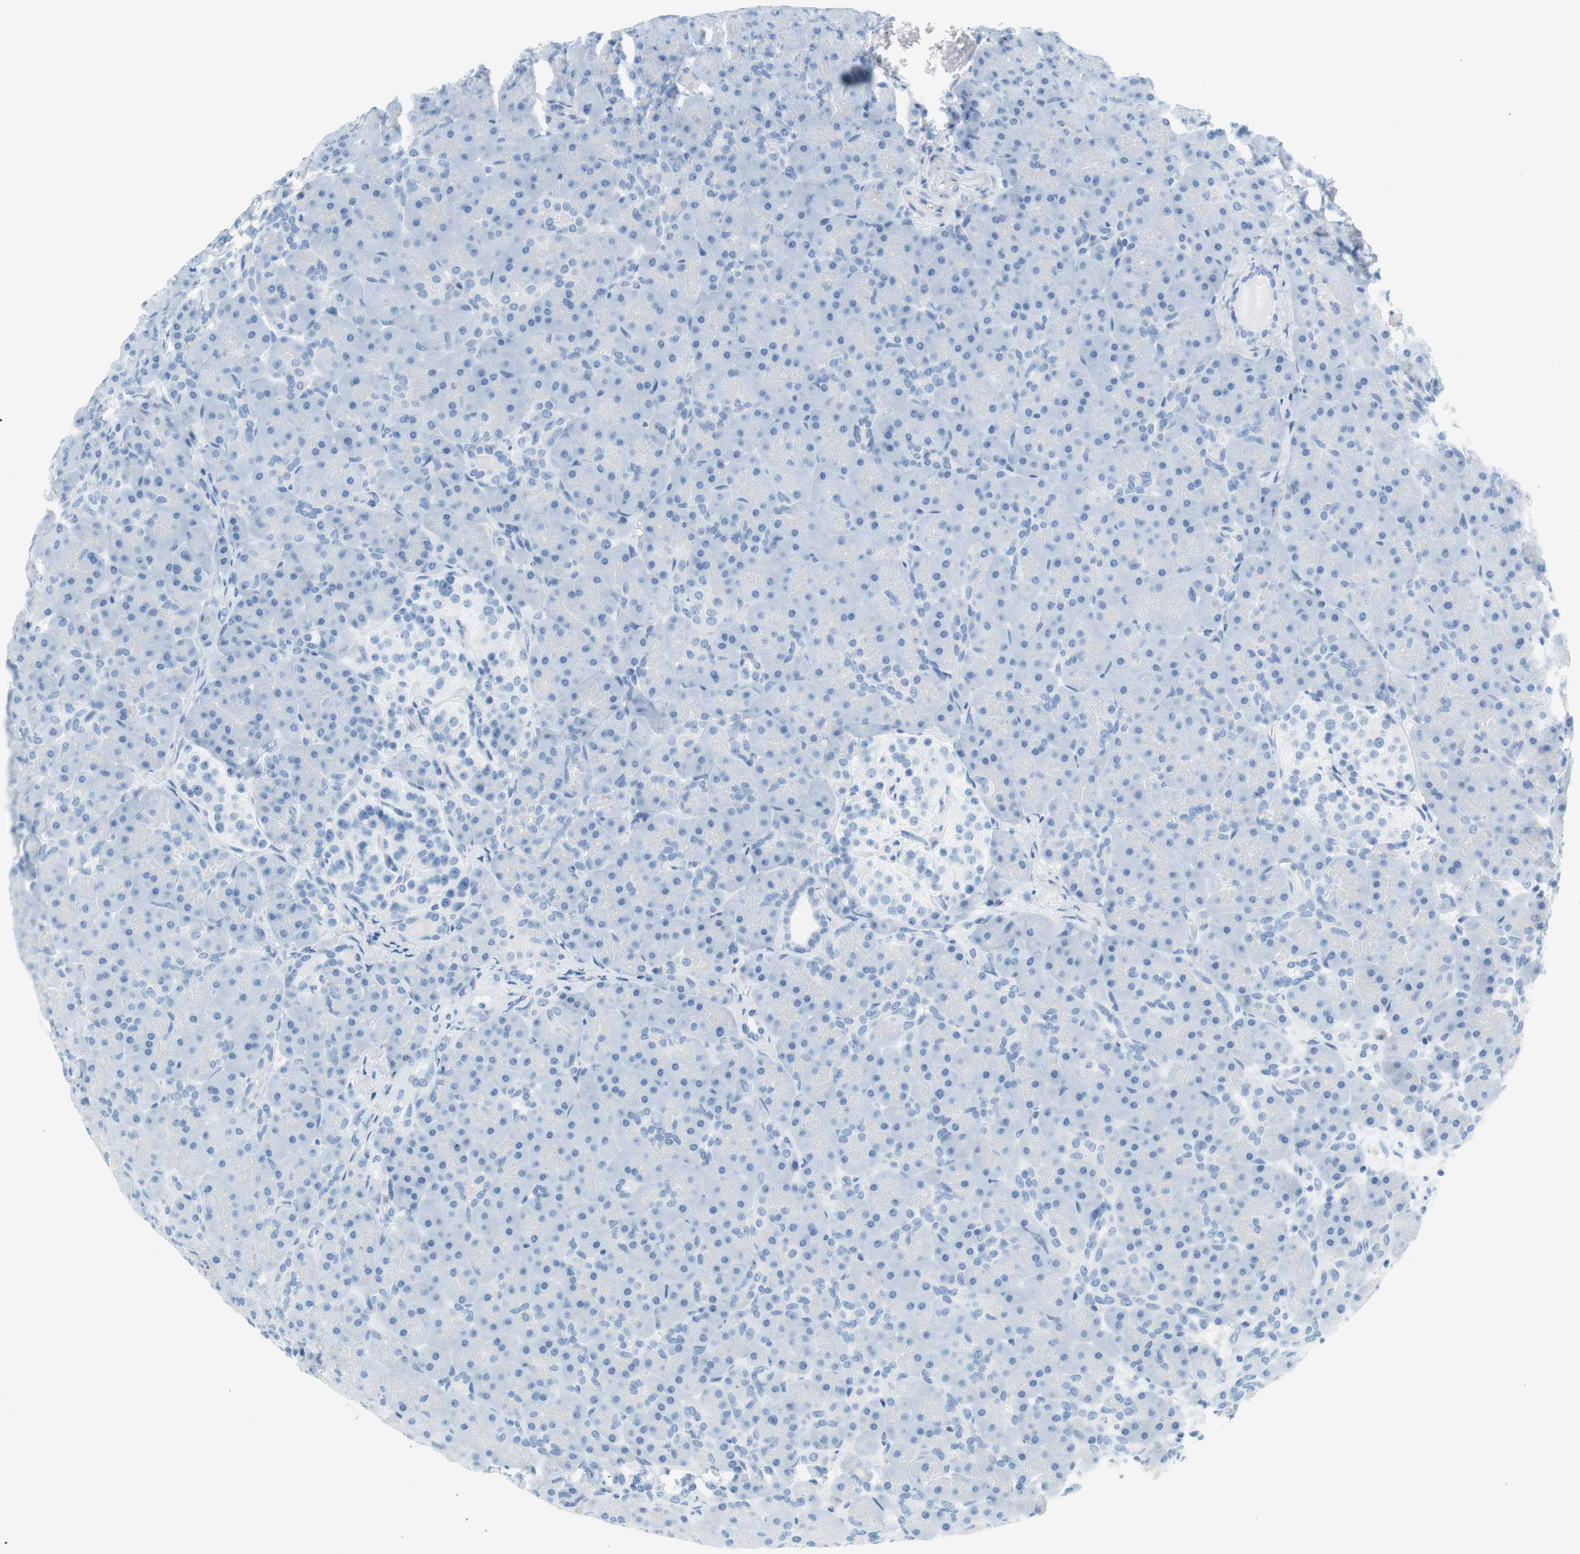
{"staining": {"intensity": "negative", "quantity": "none", "location": "none"}, "tissue": "pancreas", "cell_type": "Exocrine glandular cells", "image_type": "normal", "snomed": [{"axis": "morphology", "description": "Normal tissue, NOS"}, {"axis": "topography", "description": "Pancreas"}], "caption": "An immunohistochemistry (IHC) histopathology image of normal pancreas is shown. There is no staining in exocrine glandular cells of pancreas.", "gene": "MYH1", "patient": {"sex": "male", "age": 66}}